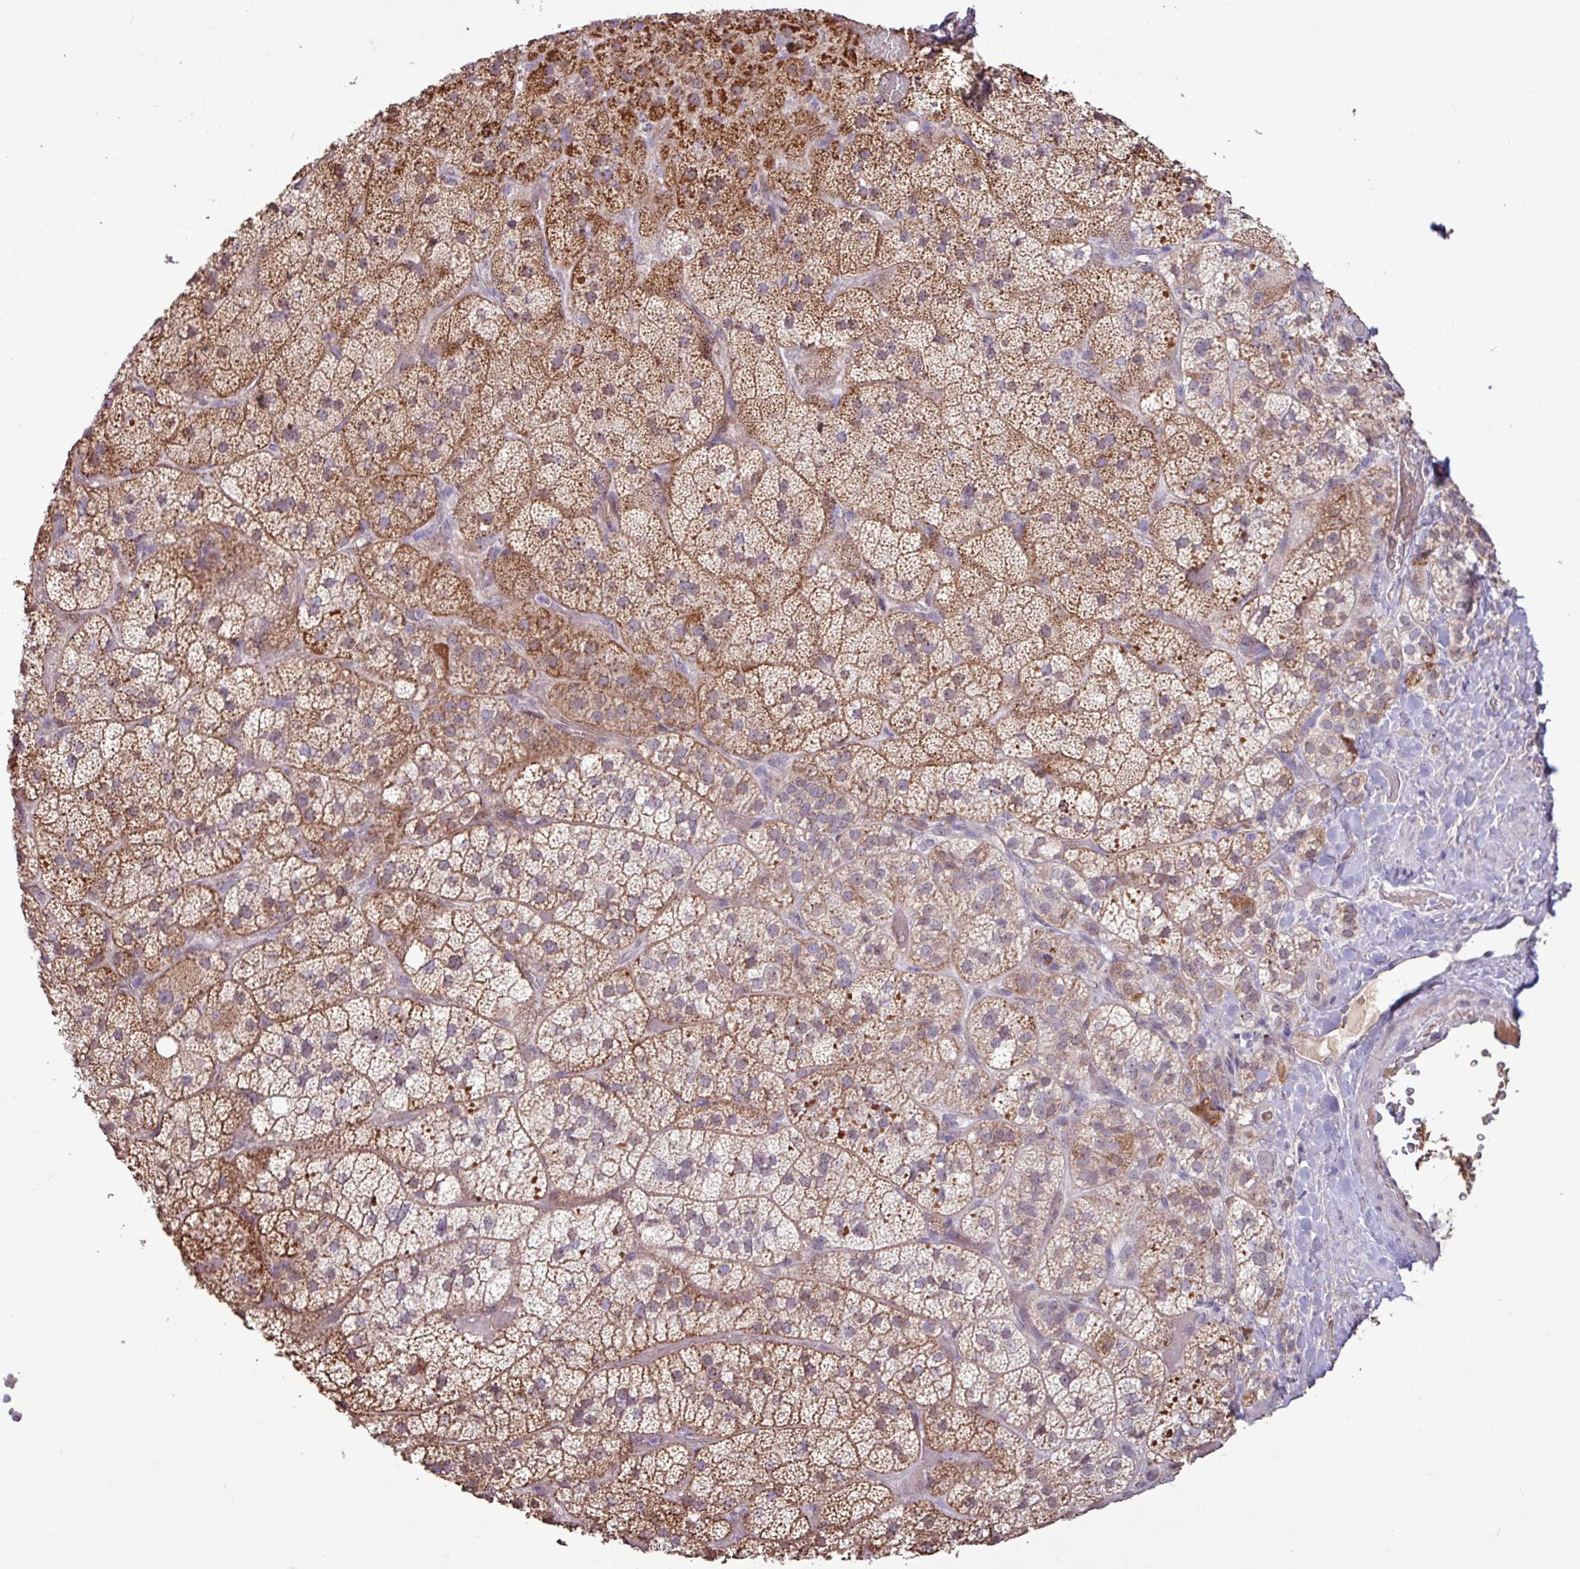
{"staining": {"intensity": "moderate", "quantity": "25%-75%", "location": "cytoplasmic/membranous"}, "tissue": "adrenal gland", "cell_type": "Glandular cells", "image_type": "normal", "snomed": [{"axis": "morphology", "description": "Normal tissue, NOS"}, {"axis": "topography", "description": "Adrenal gland"}], "caption": "Immunohistochemical staining of unremarkable human adrenal gland displays moderate cytoplasmic/membranous protein expression in approximately 25%-75% of glandular cells. (DAB = brown stain, brightfield microscopy at high magnification).", "gene": "L3MBTL3", "patient": {"sex": "male", "age": 57}}